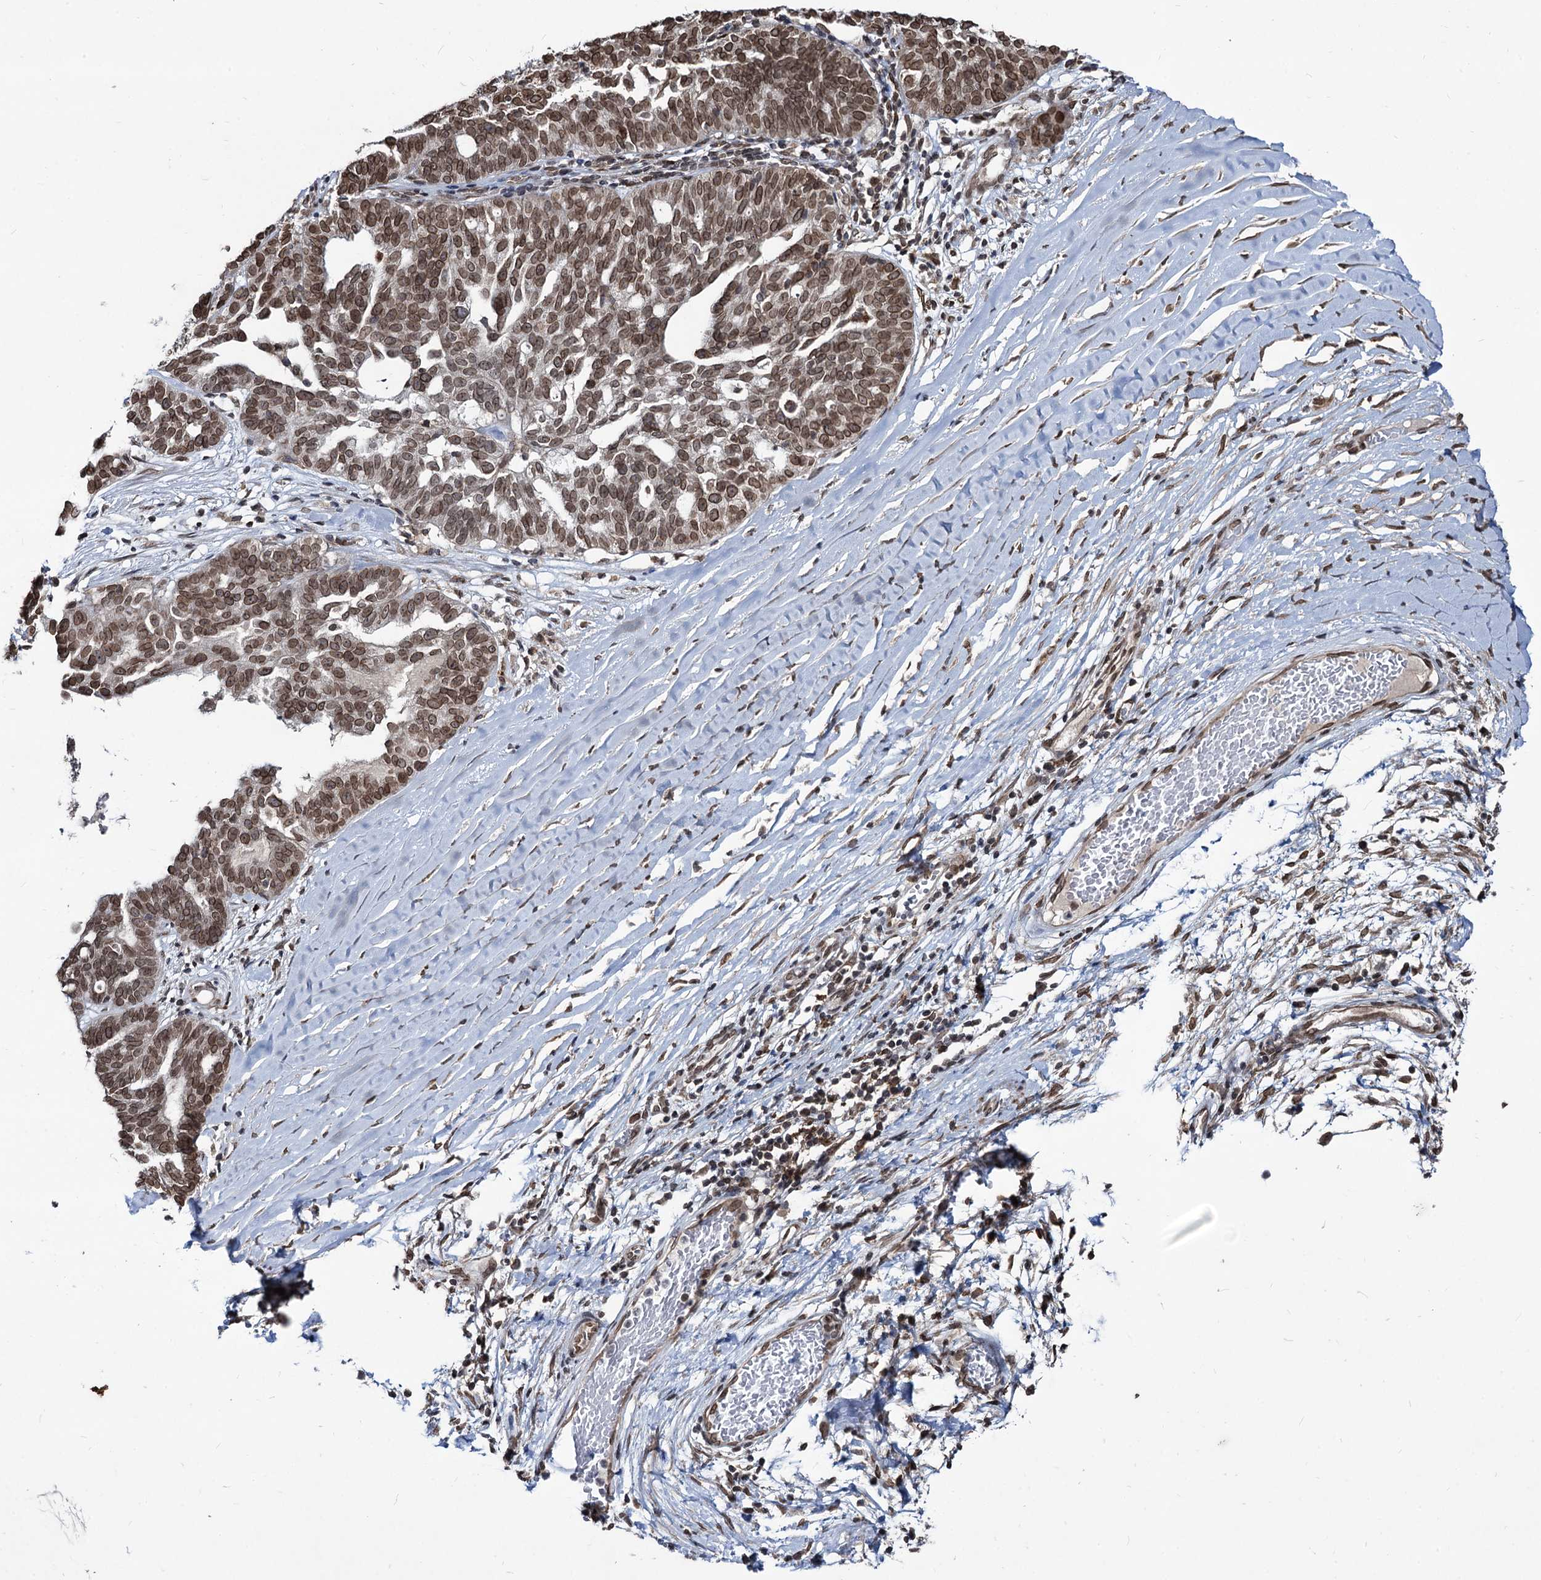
{"staining": {"intensity": "moderate", "quantity": ">75%", "location": "cytoplasmic/membranous,nuclear"}, "tissue": "ovarian cancer", "cell_type": "Tumor cells", "image_type": "cancer", "snomed": [{"axis": "morphology", "description": "Cystadenocarcinoma, serous, NOS"}, {"axis": "topography", "description": "Ovary"}], "caption": "The histopathology image reveals a brown stain indicating the presence of a protein in the cytoplasmic/membranous and nuclear of tumor cells in serous cystadenocarcinoma (ovarian).", "gene": "RNF6", "patient": {"sex": "female", "age": 59}}